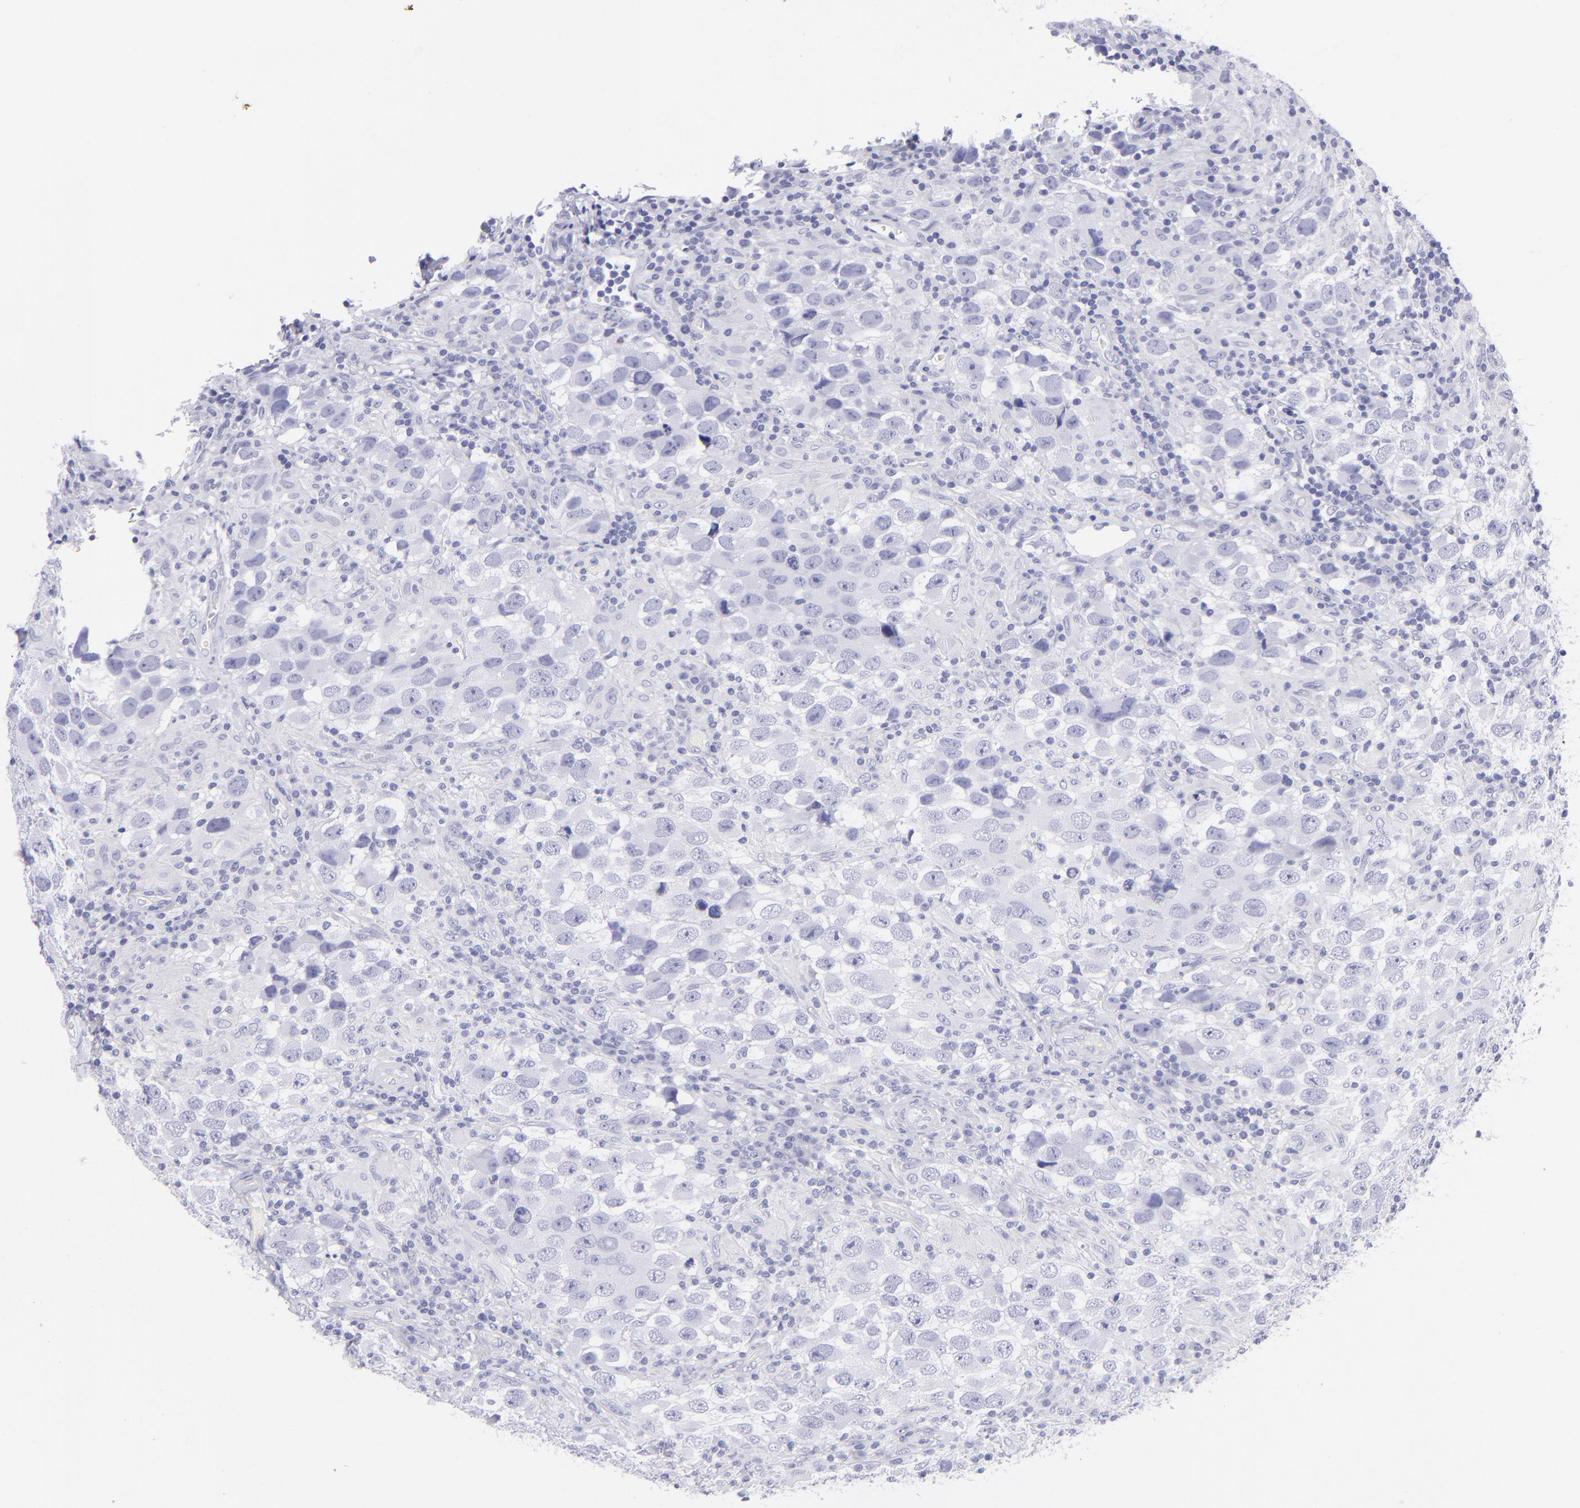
{"staining": {"intensity": "negative", "quantity": "none", "location": "none"}, "tissue": "testis cancer", "cell_type": "Tumor cells", "image_type": "cancer", "snomed": [{"axis": "morphology", "description": "Carcinoma, Embryonal, NOS"}, {"axis": "topography", "description": "Testis"}], "caption": "This is an IHC image of human testis cancer. There is no expression in tumor cells.", "gene": "CNP", "patient": {"sex": "male", "age": 21}}